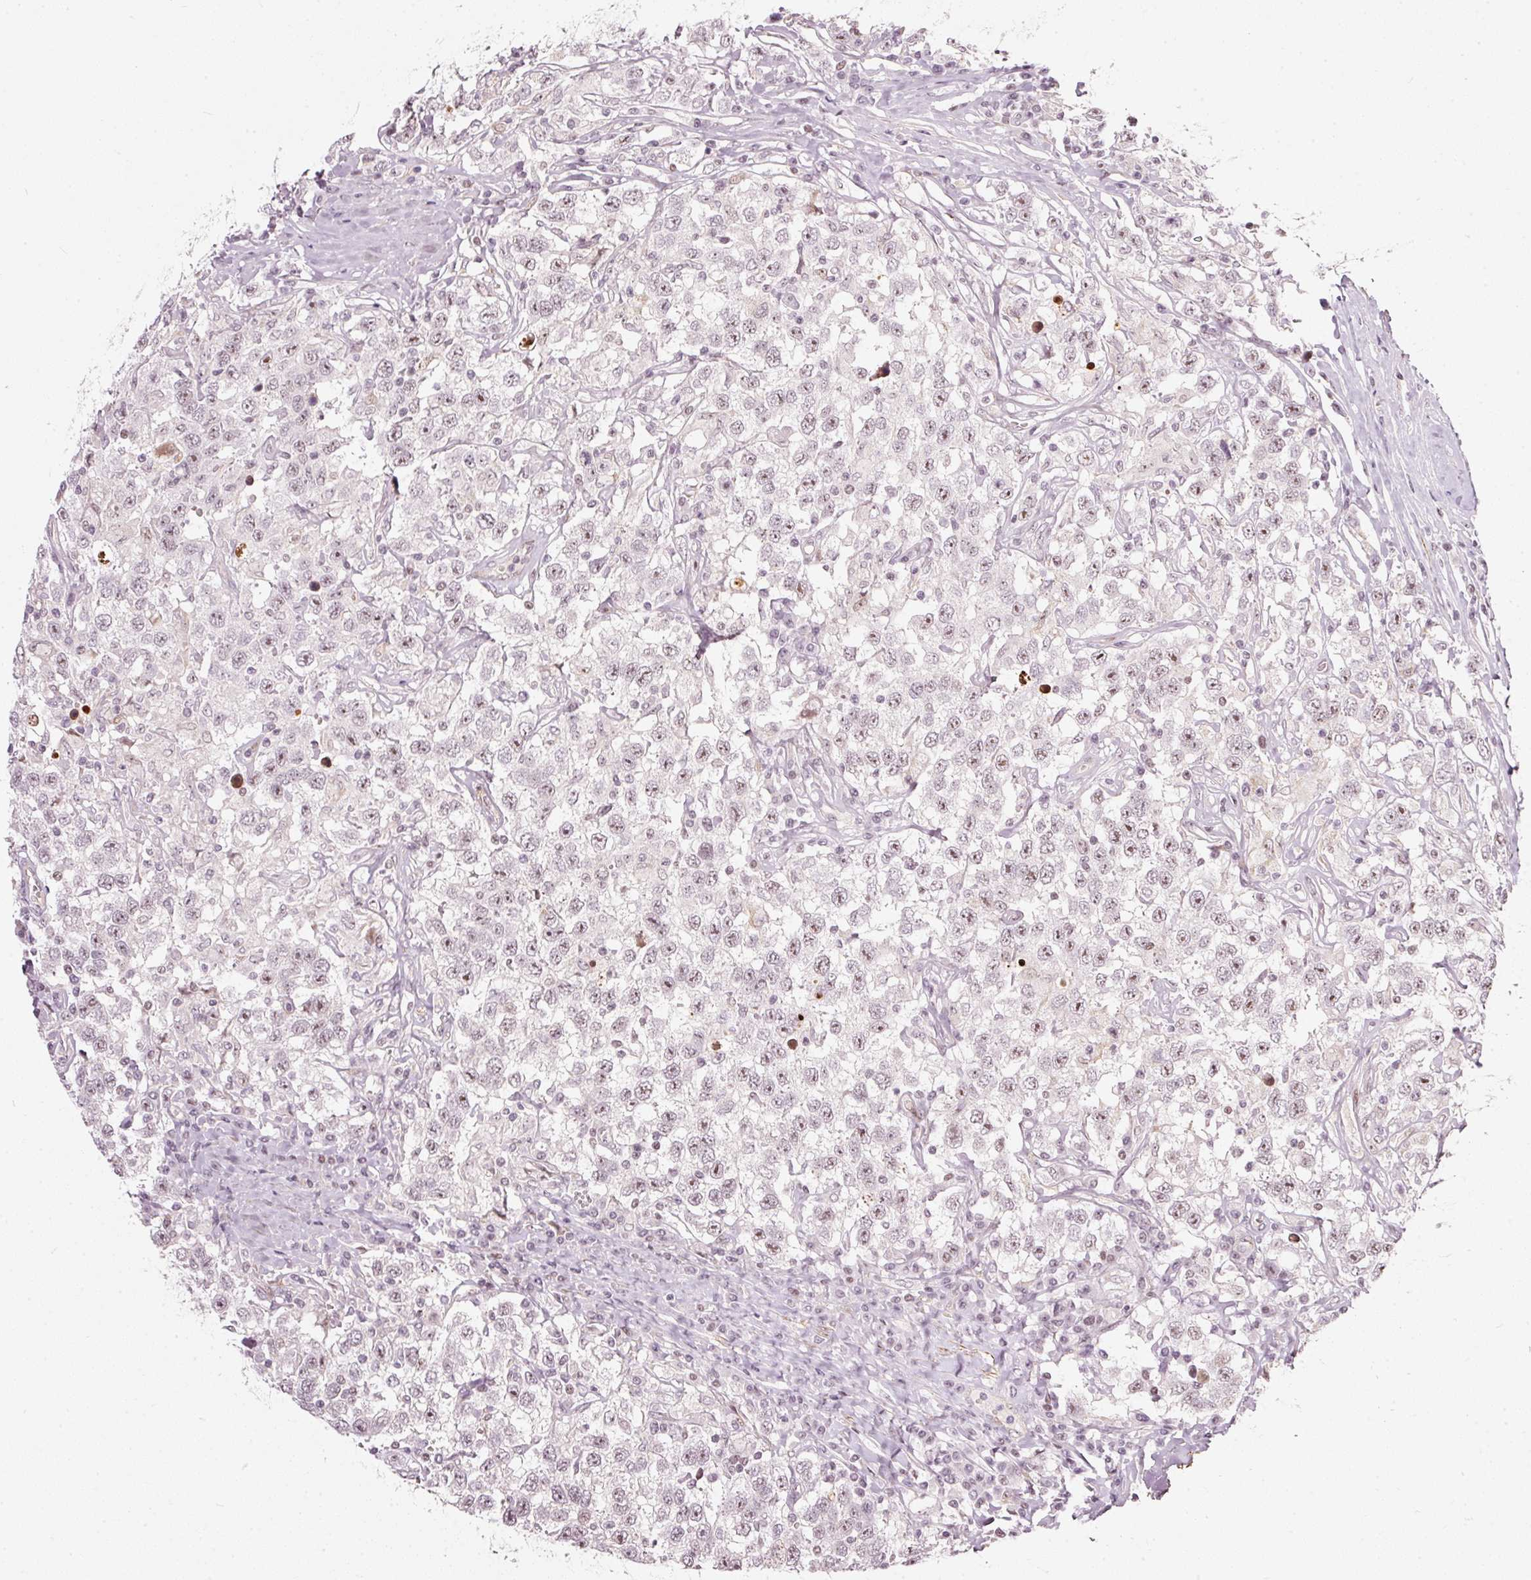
{"staining": {"intensity": "moderate", "quantity": "<25%", "location": "nuclear"}, "tissue": "testis cancer", "cell_type": "Tumor cells", "image_type": "cancer", "snomed": [{"axis": "morphology", "description": "Seminoma, NOS"}, {"axis": "topography", "description": "Testis"}], "caption": "Immunohistochemical staining of testis cancer (seminoma) shows moderate nuclear protein positivity in about <25% of tumor cells.", "gene": "MXRA8", "patient": {"sex": "male", "age": 41}}